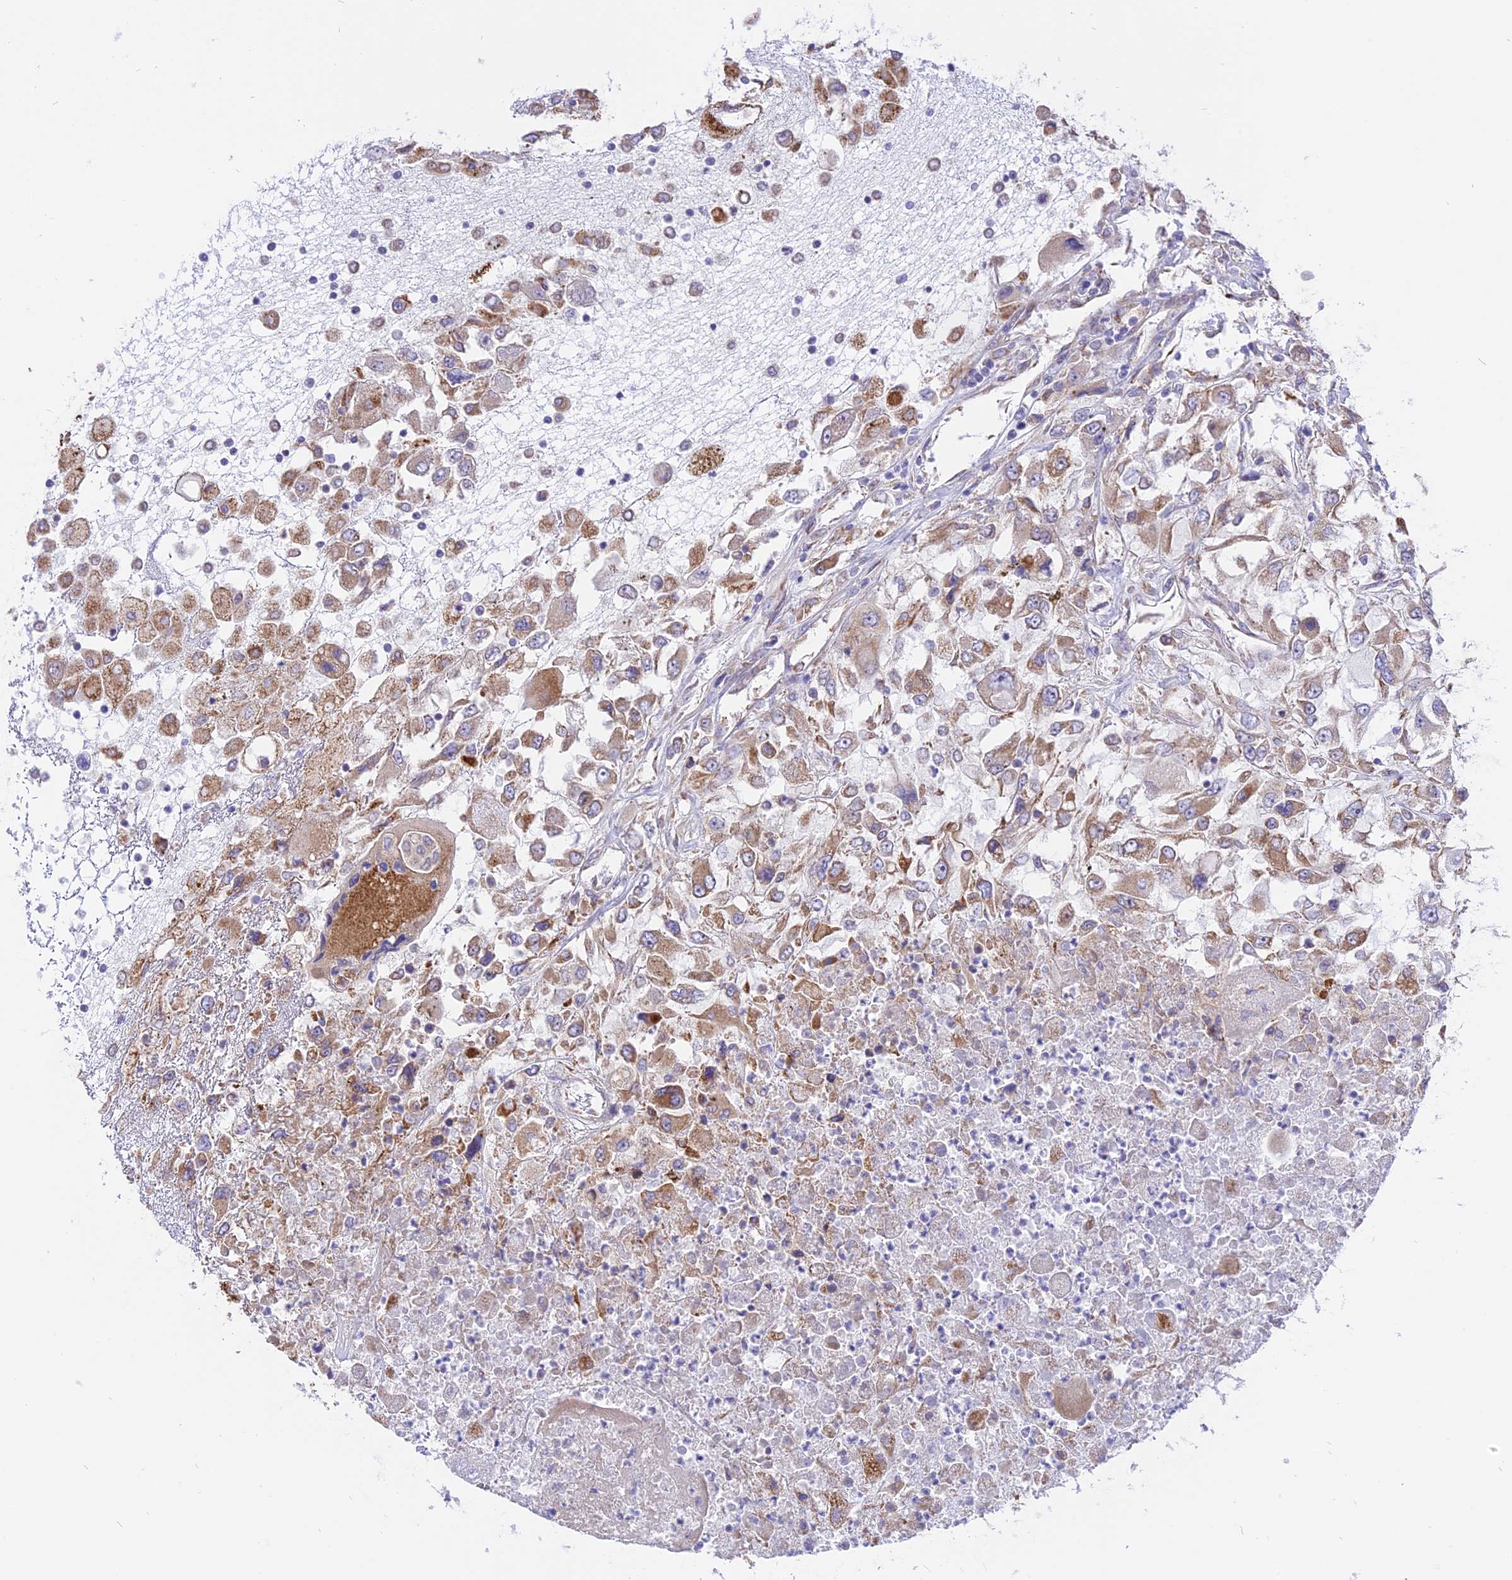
{"staining": {"intensity": "moderate", "quantity": "25%-75%", "location": "cytoplasmic/membranous"}, "tissue": "renal cancer", "cell_type": "Tumor cells", "image_type": "cancer", "snomed": [{"axis": "morphology", "description": "Adenocarcinoma, NOS"}, {"axis": "topography", "description": "Kidney"}], "caption": "Renal cancer (adenocarcinoma) tissue exhibits moderate cytoplasmic/membranous expression in about 25%-75% of tumor cells, visualized by immunohistochemistry. The staining was performed using DAB, with brown indicating positive protein expression. Nuclei are stained blue with hematoxylin.", "gene": "ARMCX6", "patient": {"sex": "female", "age": 52}}